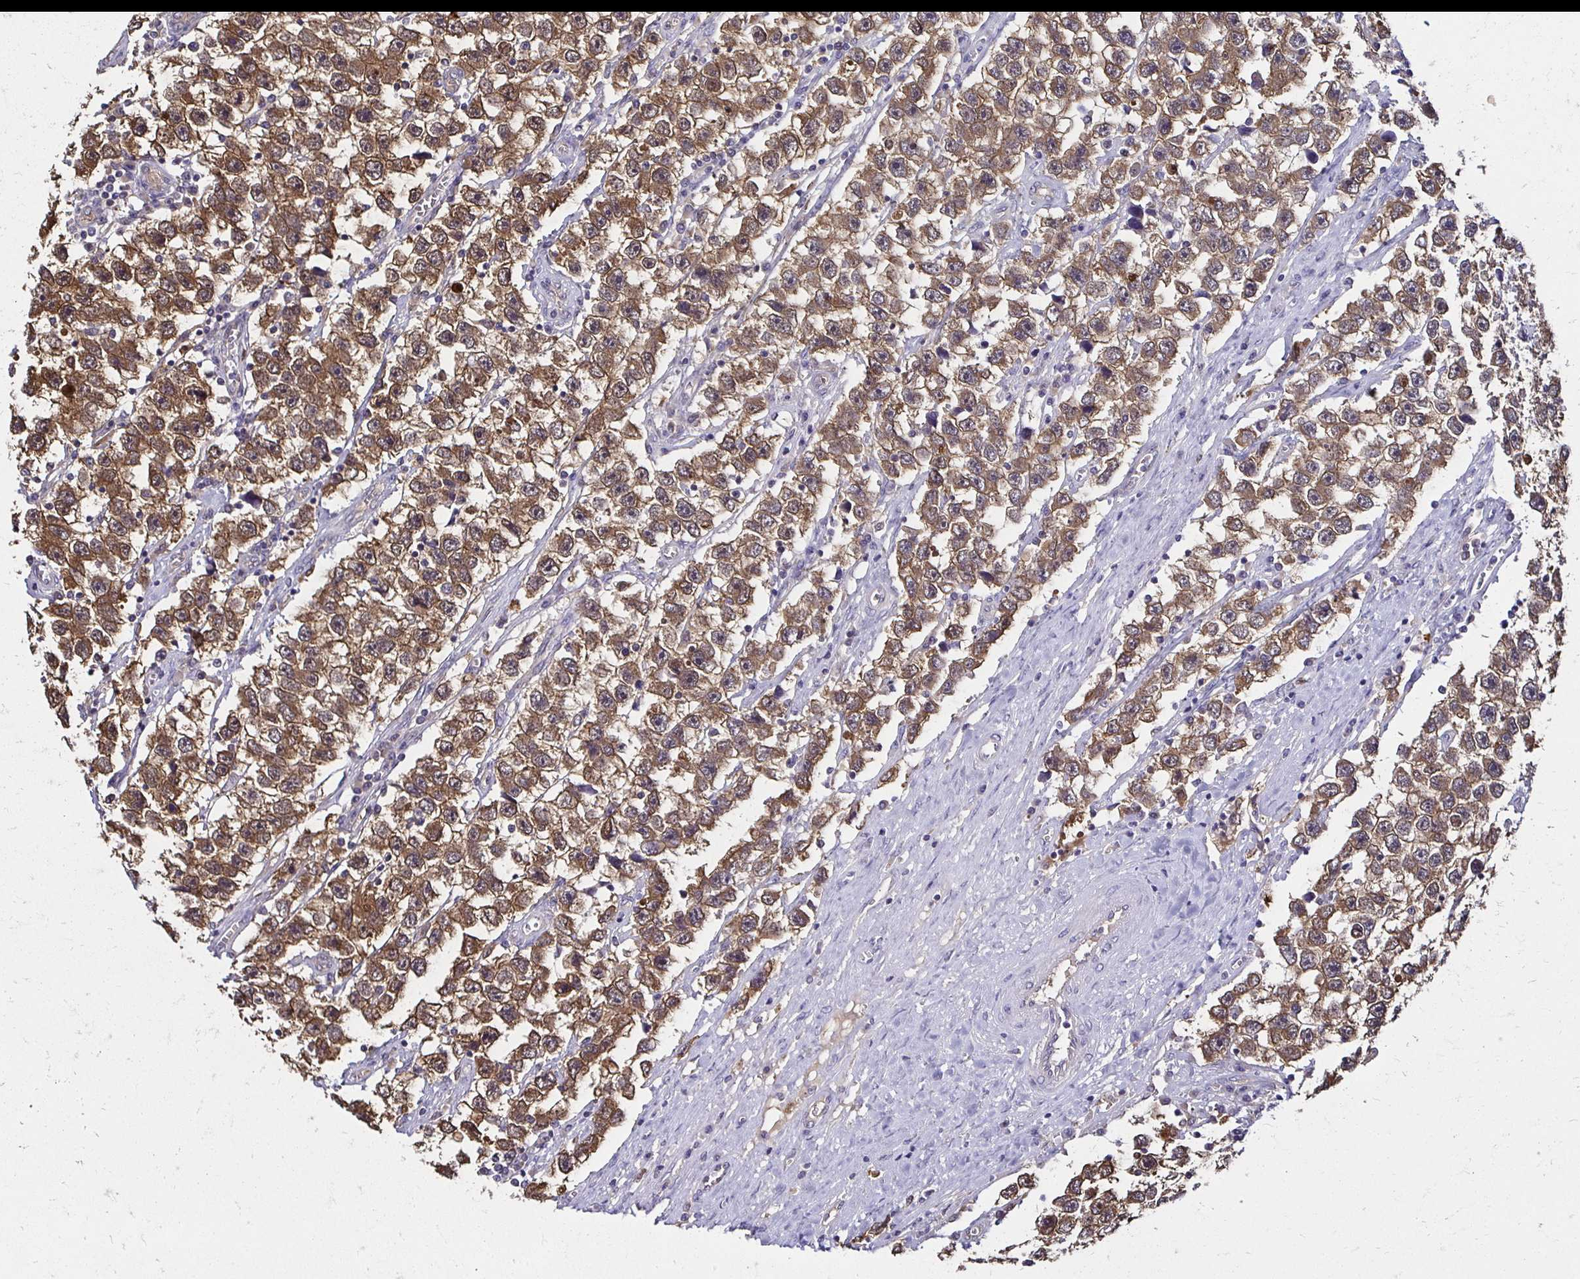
{"staining": {"intensity": "moderate", "quantity": ">75%", "location": "cytoplasmic/membranous"}, "tissue": "testis cancer", "cell_type": "Tumor cells", "image_type": "cancer", "snomed": [{"axis": "morphology", "description": "Seminoma, NOS"}, {"axis": "topography", "description": "Testis"}], "caption": "Moderate cytoplasmic/membranous protein staining is present in about >75% of tumor cells in testis cancer.", "gene": "TXN", "patient": {"sex": "male", "age": 33}}